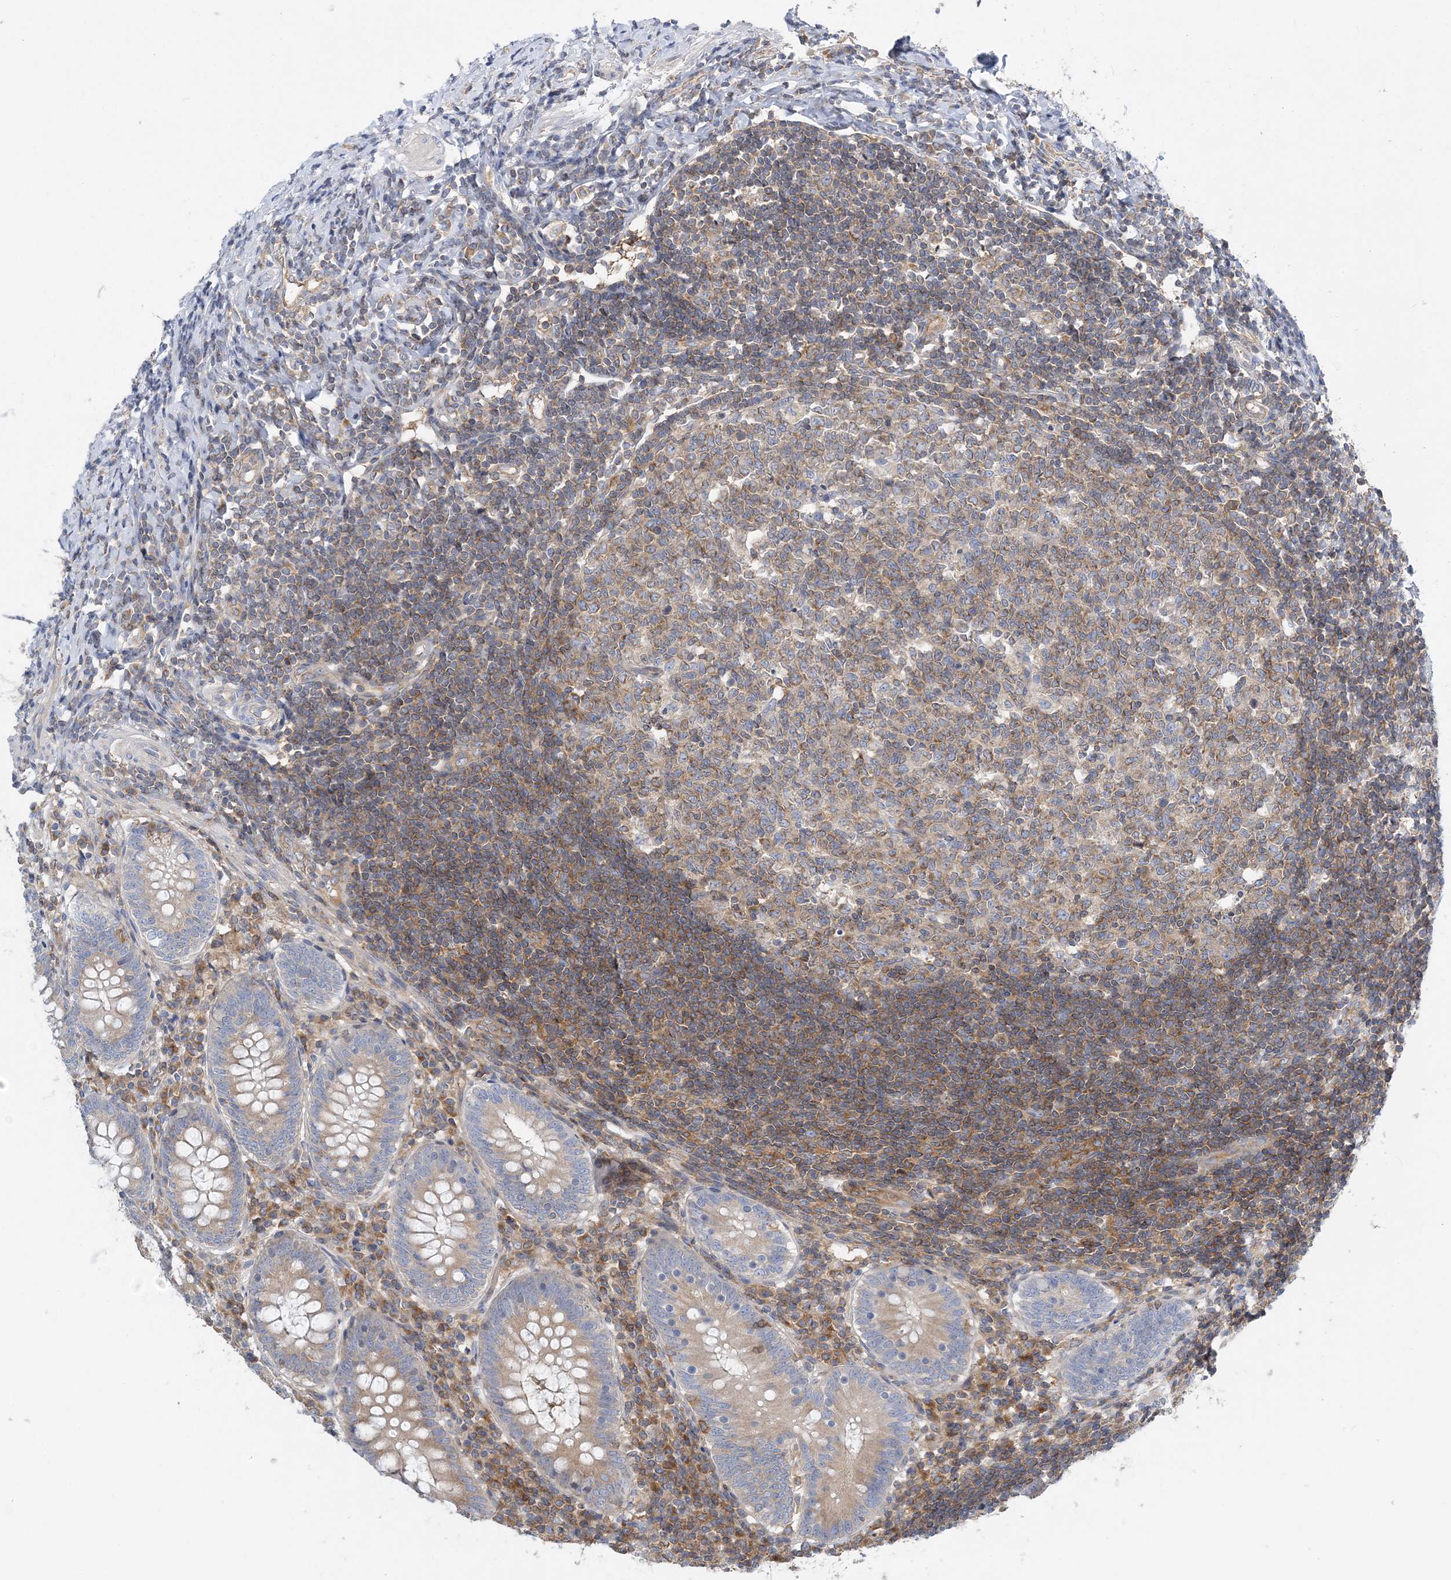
{"staining": {"intensity": "weak", "quantity": "25%-75%", "location": "cytoplasmic/membranous"}, "tissue": "appendix", "cell_type": "Glandular cells", "image_type": "normal", "snomed": [{"axis": "morphology", "description": "Normal tissue, NOS"}, {"axis": "topography", "description": "Appendix"}], "caption": "Immunohistochemistry (DAB (3,3'-diaminobenzidine)) staining of unremarkable human appendix reveals weak cytoplasmic/membranous protein staining in about 25%-75% of glandular cells. (Brightfield microscopy of DAB IHC at high magnification).", "gene": "FAM114A2", "patient": {"sex": "female", "age": 54}}